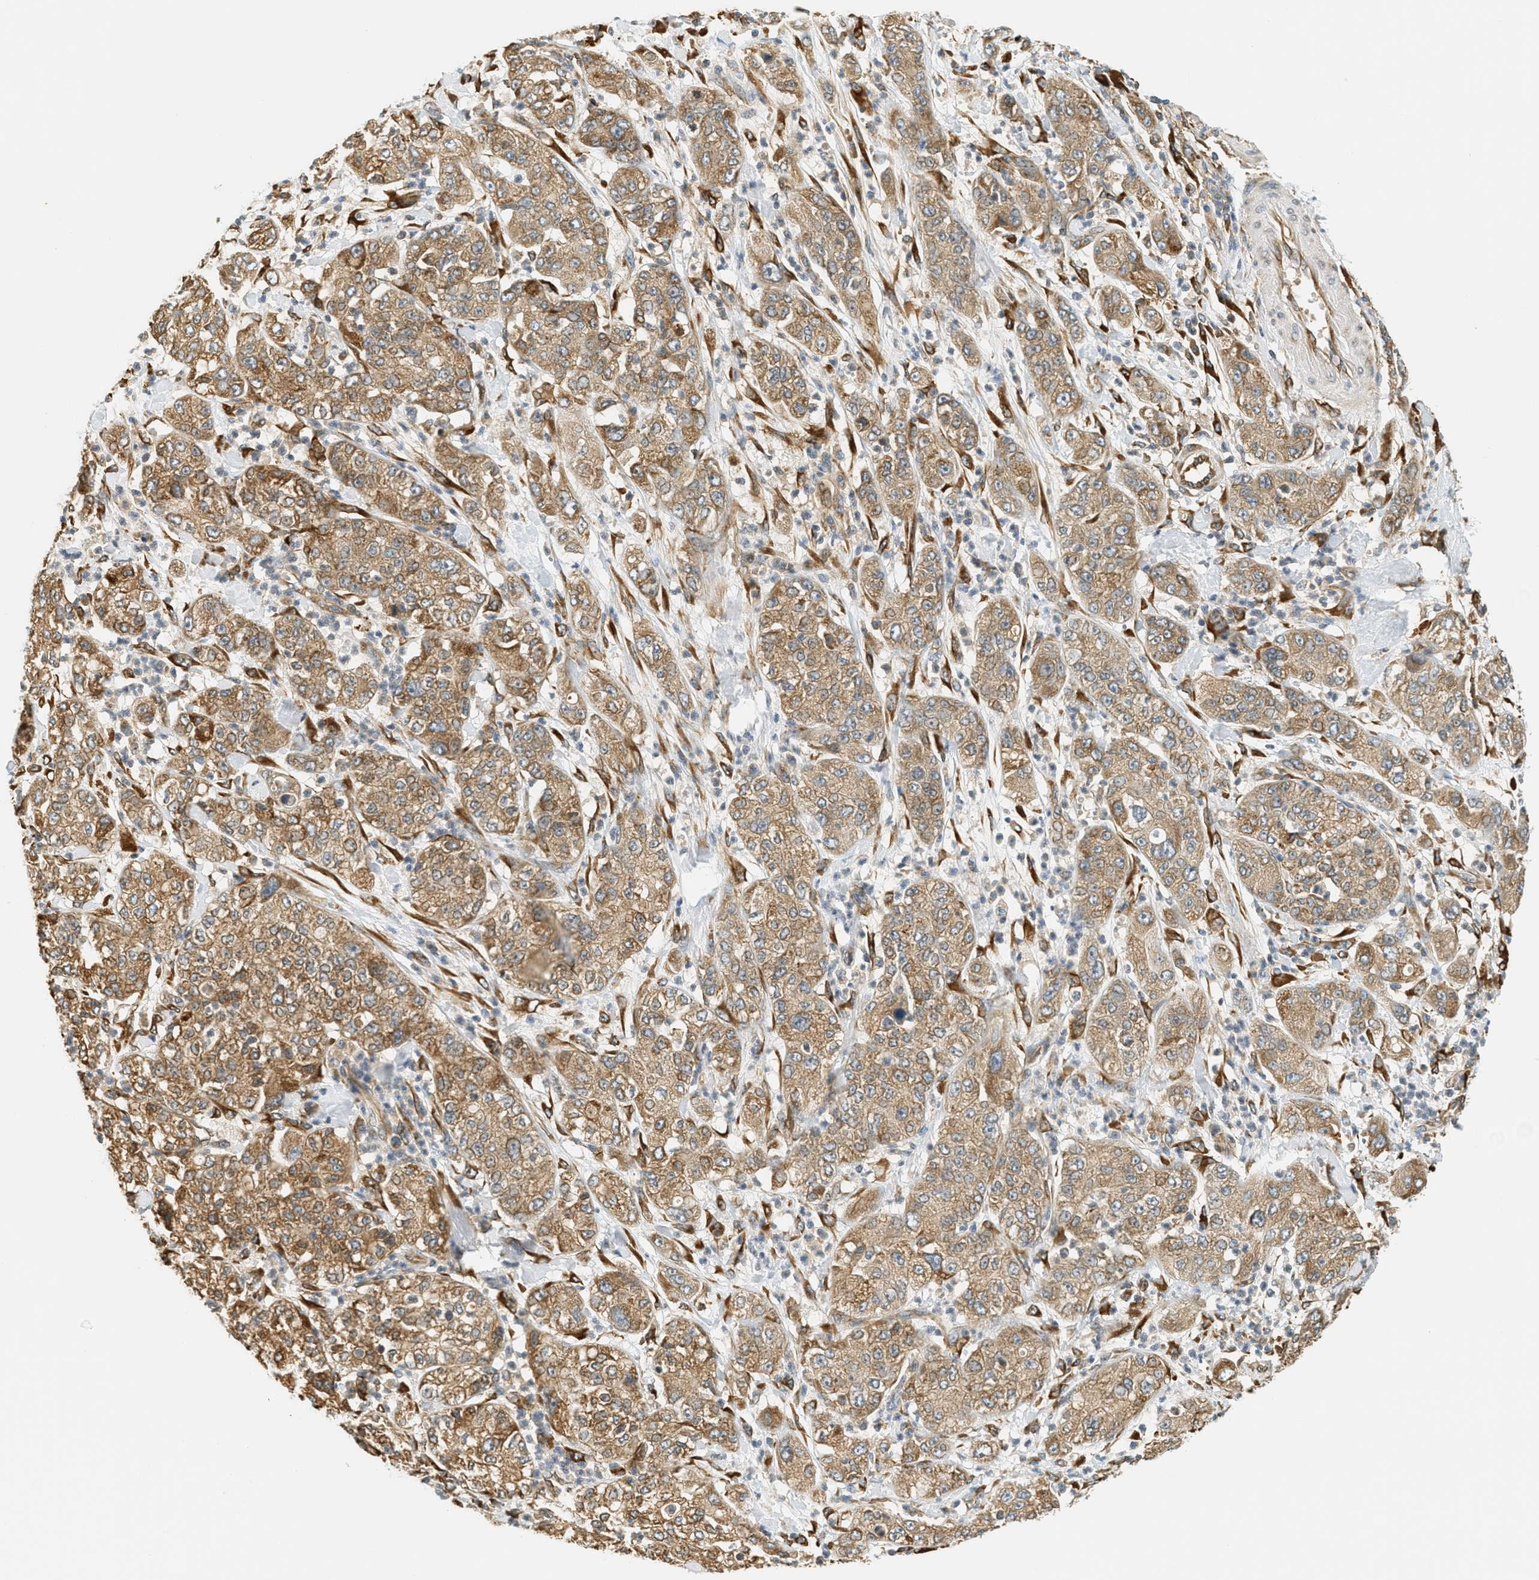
{"staining": {"intensity": "moderate", "quantity": ">75%", "location": "cytoplasmic/membranous"}, "tissue": "pancreatic cancer", "cell_type": "Tumor cells", "image_type": "cancer", "snomed": [{"axis": "morphology", "description": "Adenocarcinoma, NOS"}, {"axis": "topography", "description": "Pancreas"}], "caption": "Protein staining exhibits moderate cytoplasmic/membranous staining in approximately >75% of tumor cells in pancreatic cancer (adenocarcinoma).", "gene": "PDK1", "patient": {"sex": "female", "age": 78}}